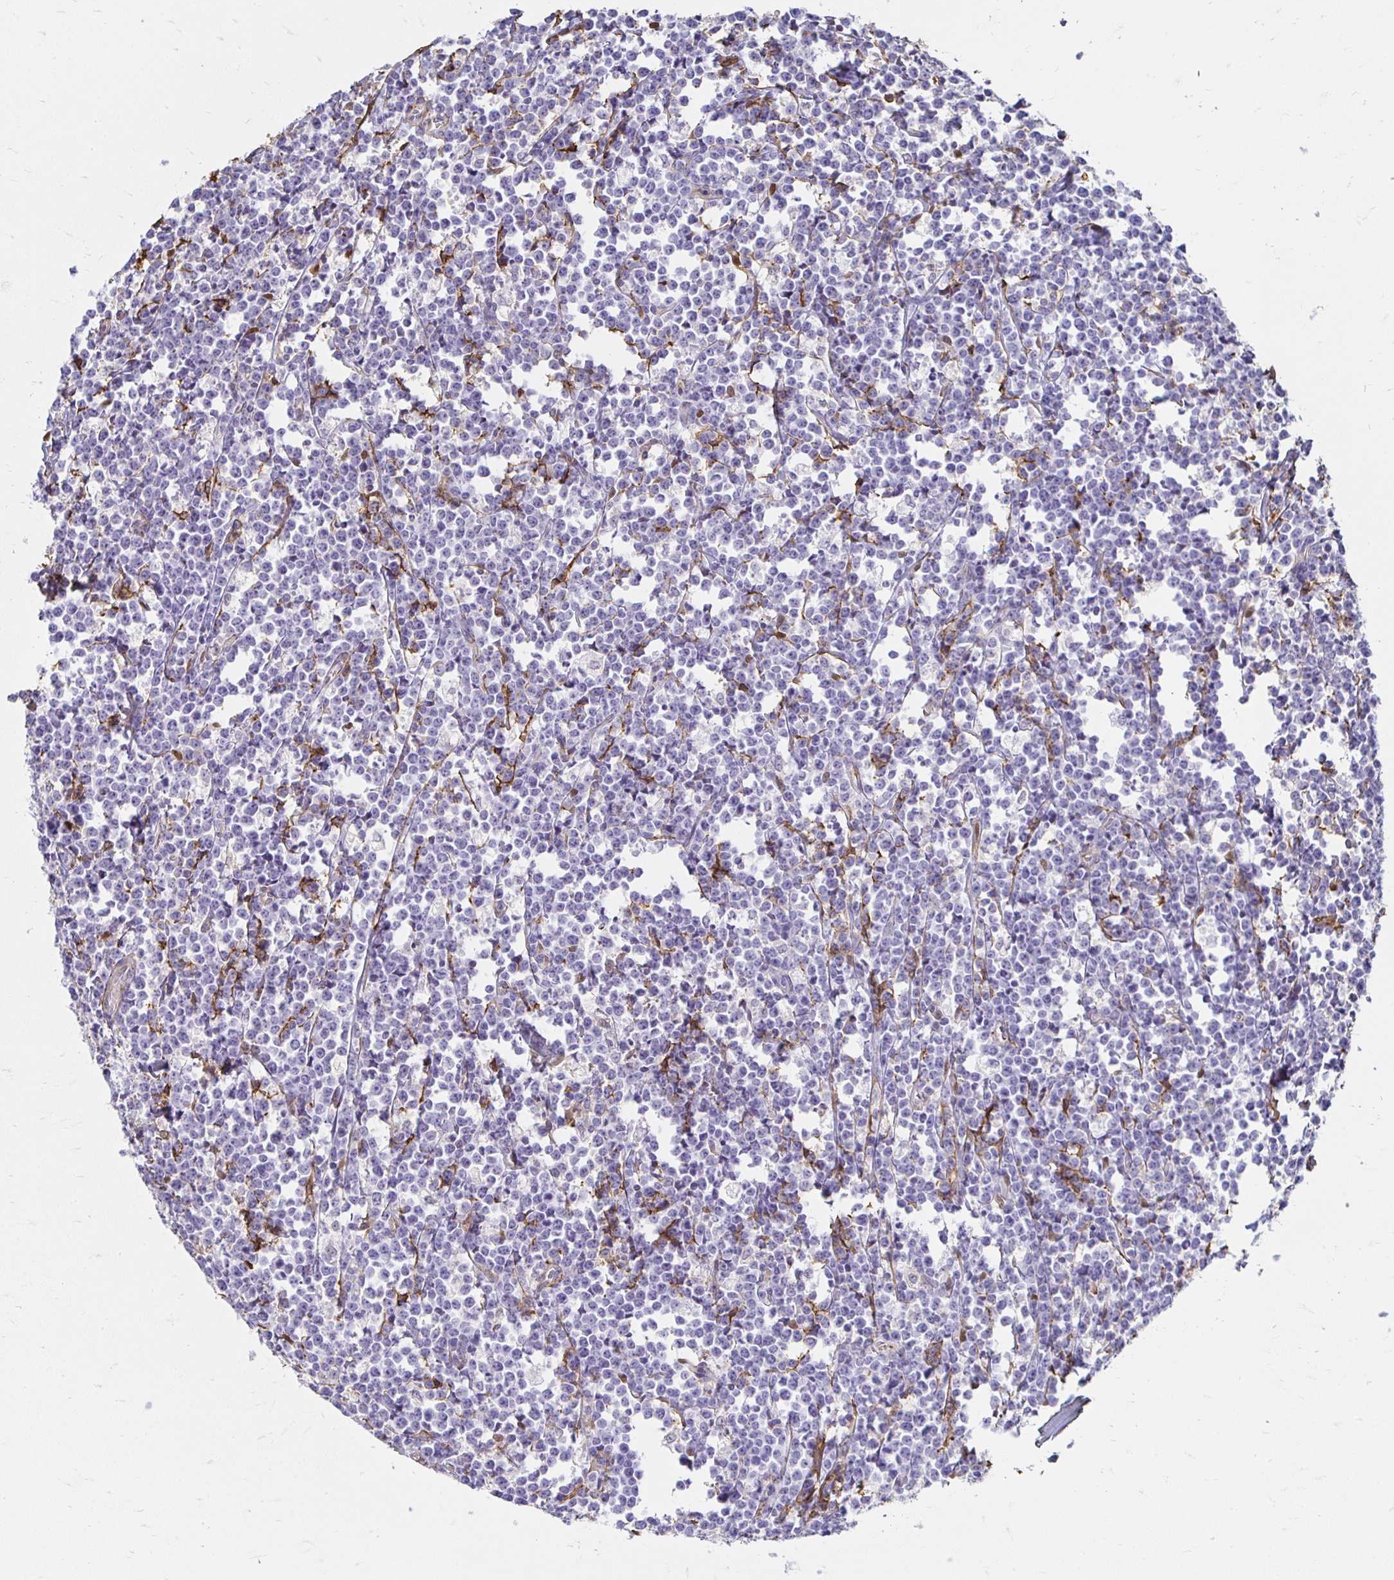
{"staining": {"intensity": "negative", "quantity": "none", "location": "none"}, "tissue": "lymphoma", "cell_type": "Tumor cells", "image_type": "cancer", "snomed": [{"axis": "morphology", "description": "Malignant lymphoma, non-Hodgkin's type, High grade"}, {"axis": "topography", "description": "Small intestine"}], "caption": "Immunohistochemistry micrograph of high-grade malignant lymphoma, non-Hodgkin's type stained for a protein (brown), which shows no expression in tumor cells.", "gene": "TAS1R3", "patient": {"sex": "female", "age": 56}}